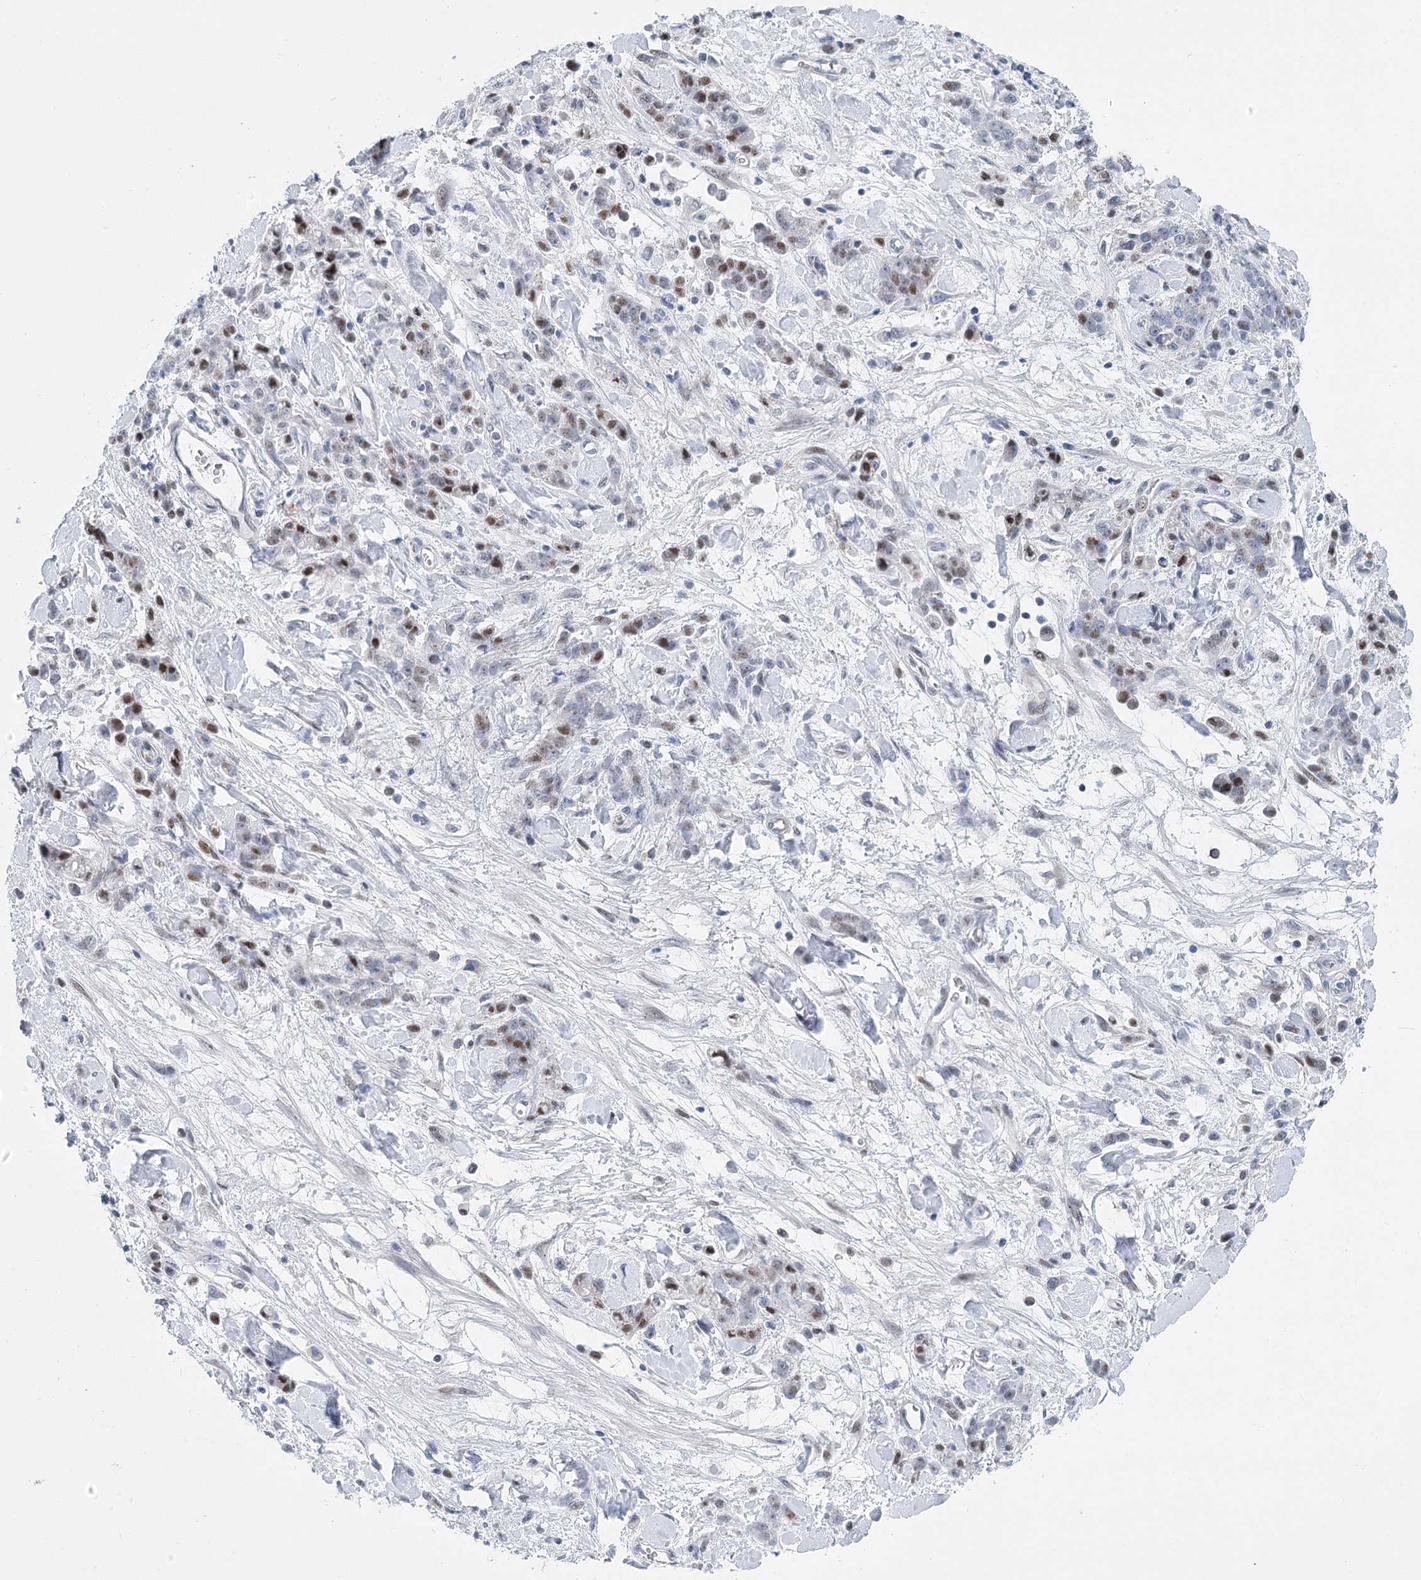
{"staining": {"intensity": "moderate", "quantity": "<25%", "location": "nuclear"}, "tissue": "stomach cancer", "cell_type": "Tumor cells", "image_type": "cancer", "snomed": [{"axis": "morphology", "description": "Normal tissue, NOS"}, {"axis": "morphology", "description": "Adenocarcinoma, NOS"}, {"axis": "topography", "description": "Stomach"}], "caption": "Protein staining of stomach cancer (adenocarcinoma) tissue reveals moderate nuclear staining in approximately <25% of tumor cells.", "gene": "CAMTA1", "patient": {"sex": "male", "age": 82}}